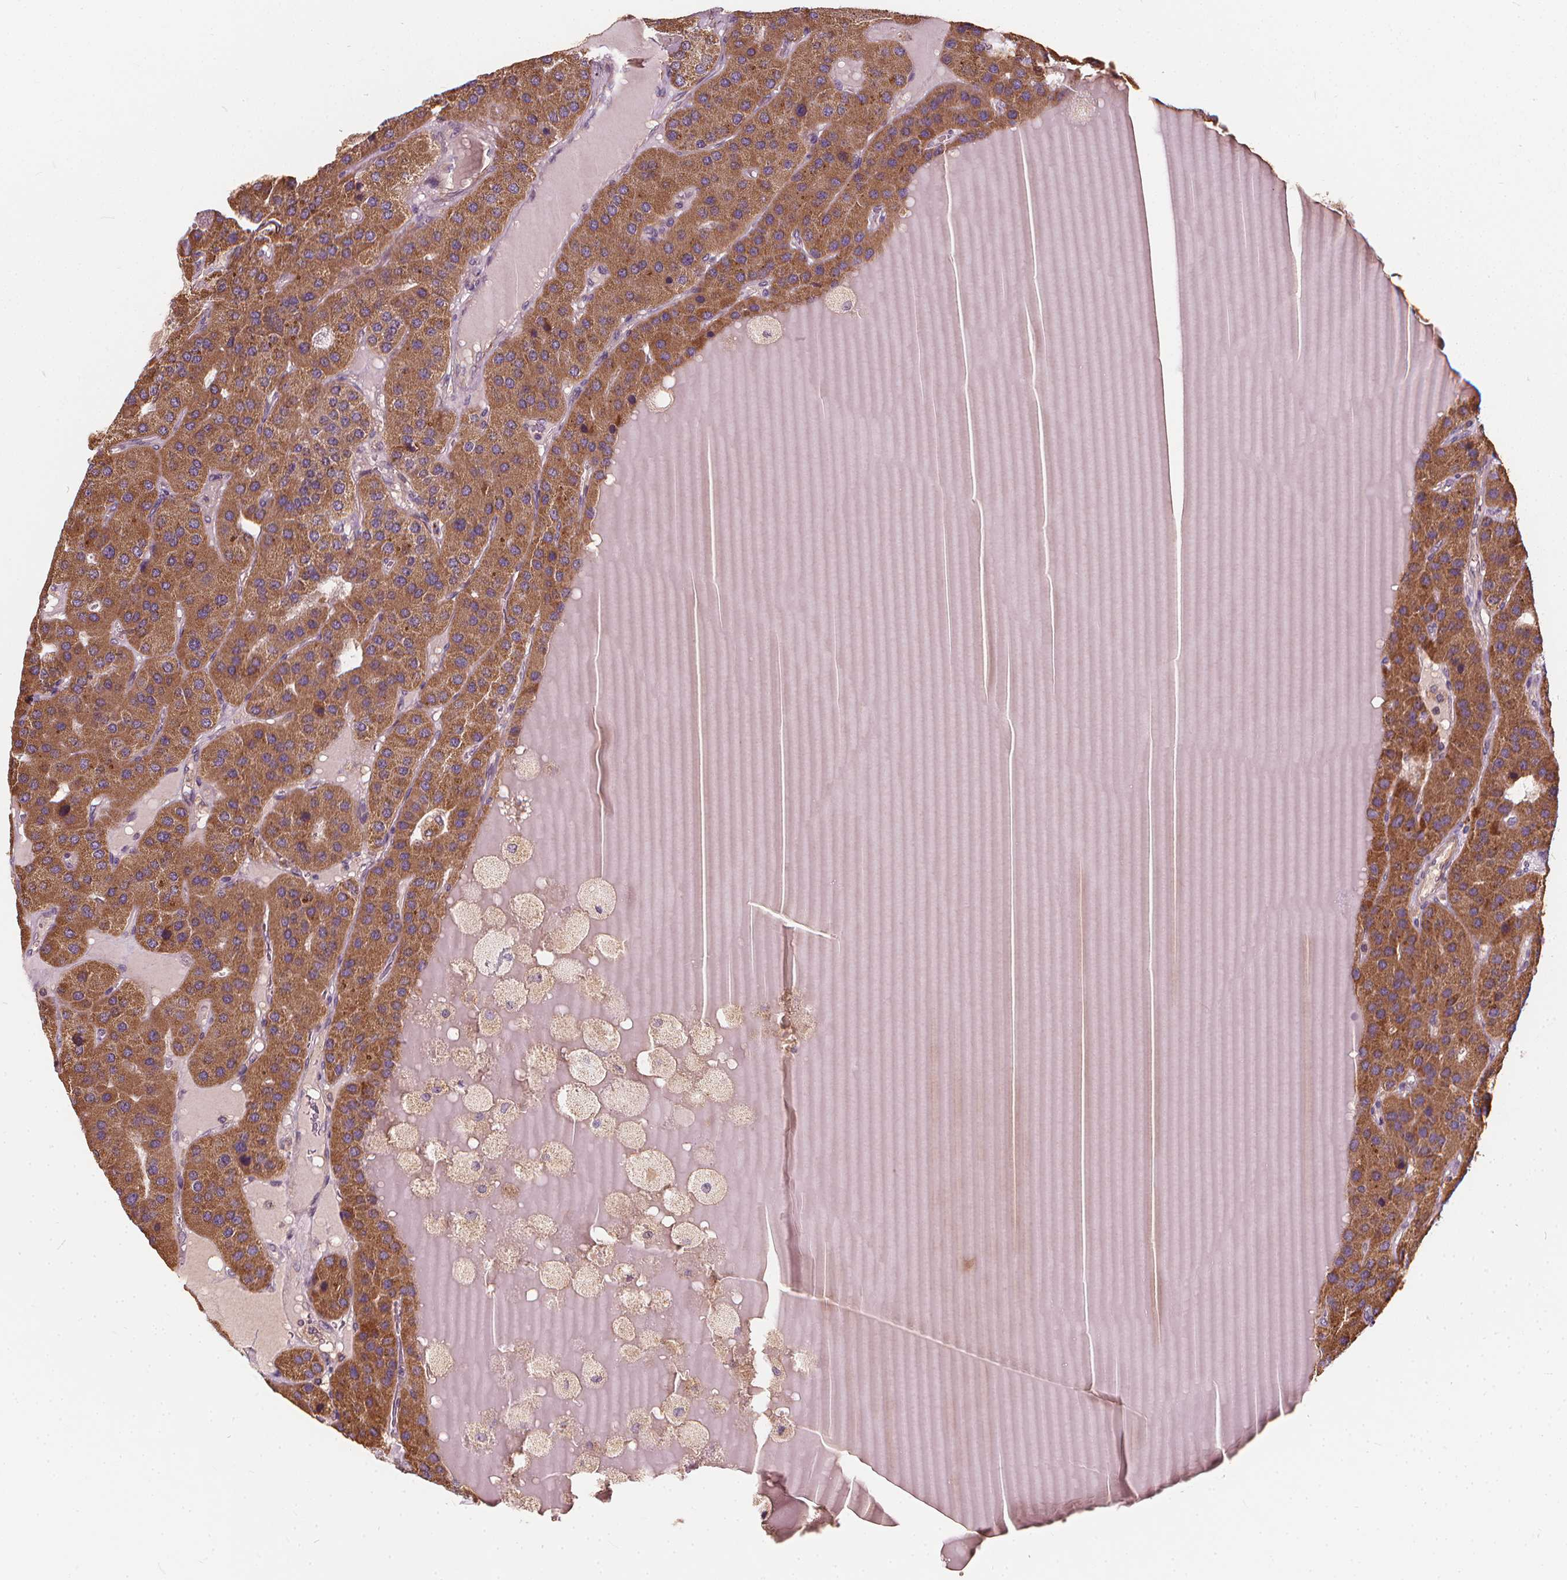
{"staining": {"intensity": "moderate", "quantity": ">75%", "location": "cytoplasmic/membranous"}, "tissue": "parathyroid gland", "cell_type": "Glandular cells", "image_type": "normal", "snomed": [{"axis": "morphology", "description": "Normal tissue, NOS"}, {"axis": "morphology", "description": "Adenoma, NOS"}, {"axis": "topography", "description": "Parathyroid gland"}], "caption": "An immunohistochemistry (IHC) photomicrograph of normal tissue is shown. Protein staining in brown shows moderate cytoplasmic/membranous positivity in parathyroid gland within glandular cells. (brown staining indicates protein expression, while blue staining denotes nuclei).", "gene": "ORAI2", "patient": {"sex": "female", "age": 86}}